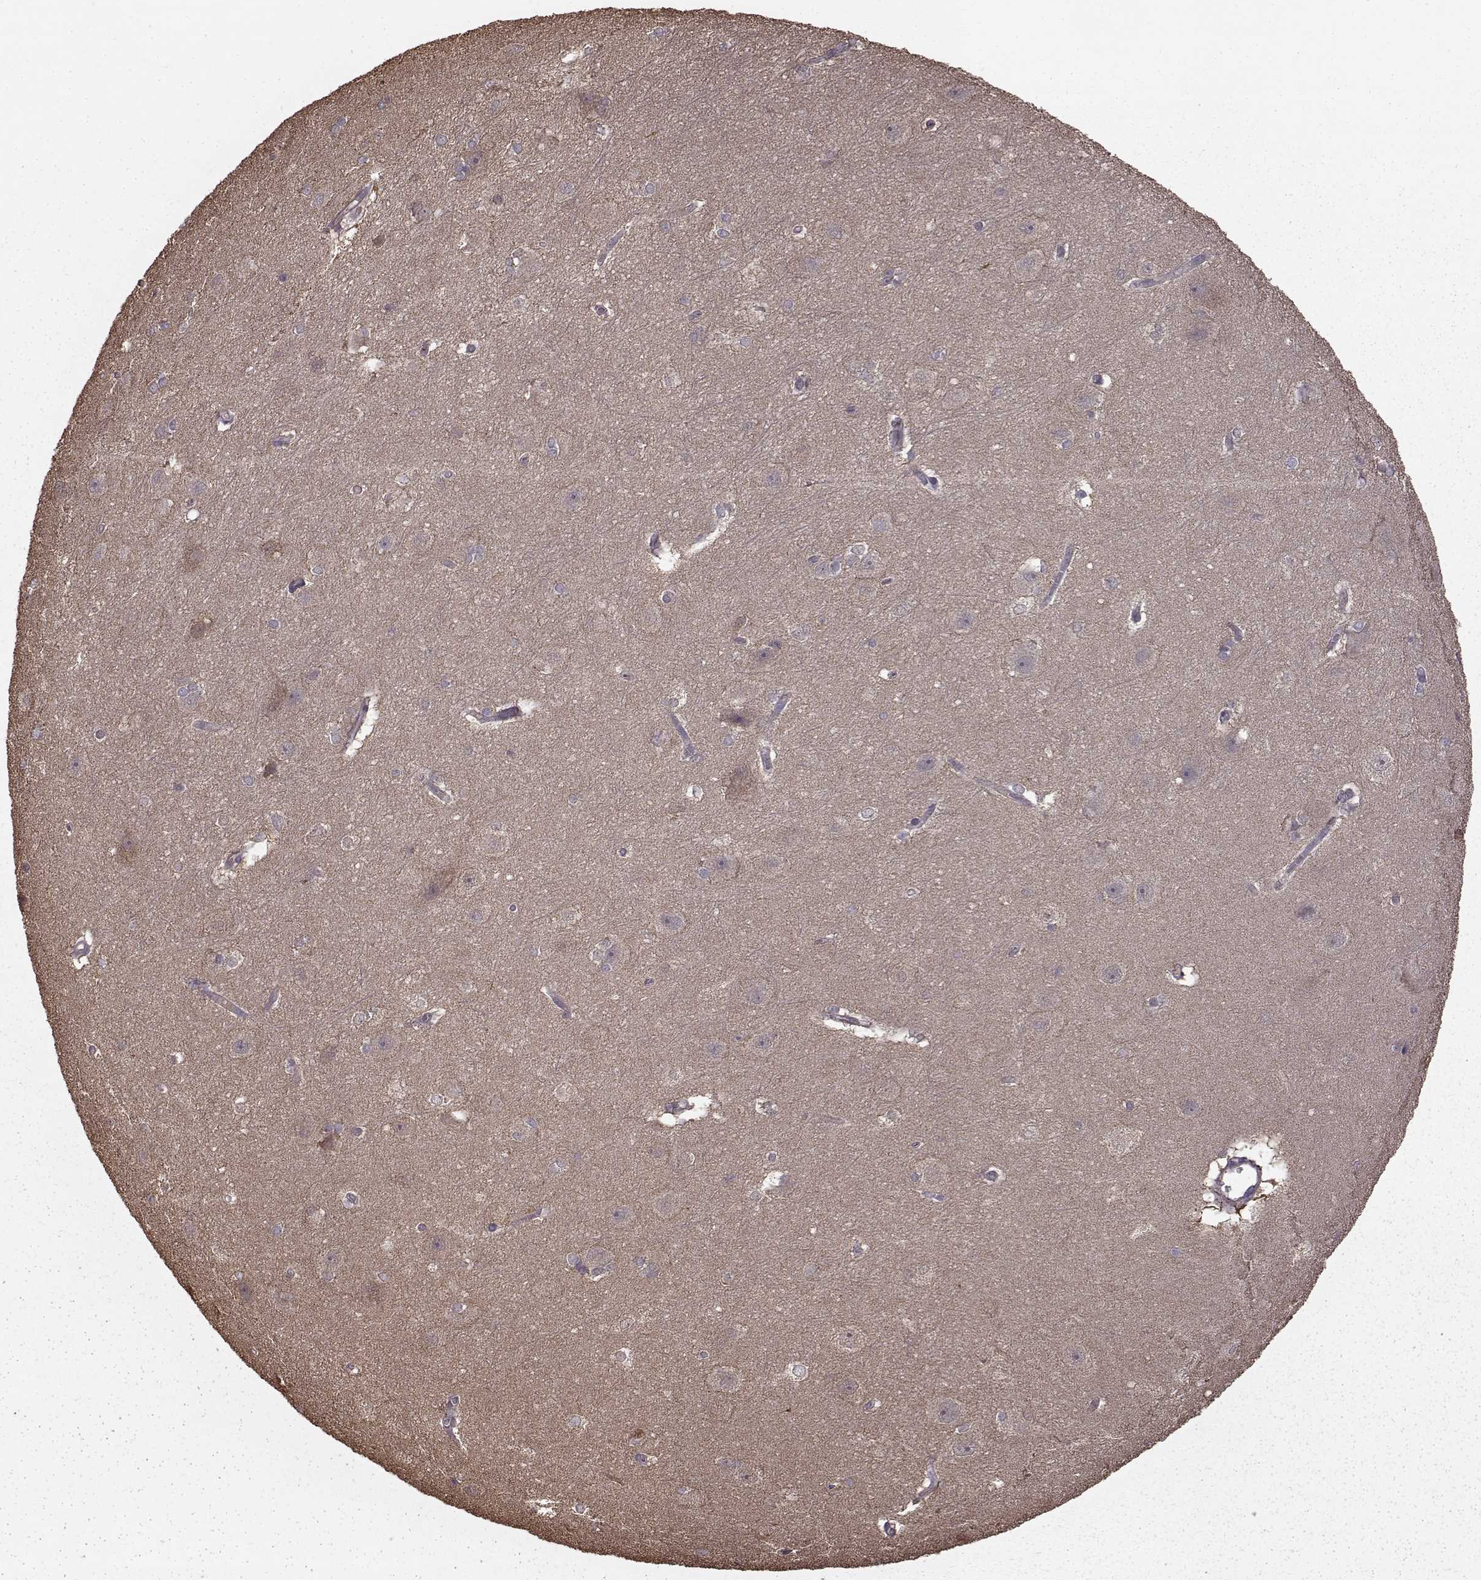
{"staining": {"intensity": "negative", "quantity": "none", "location": "none"}, "tissue": "hippocampus", "cell_type": "Glial cells", "image_type": "normal", "snomed": [{"axis": "morphology", "description": "Normal tissue, NOS"}, {"axis": "topography", "description": "Cerebral cortex"}, {"axis": "topography", "description": "Hippocampus"}], "caption": "An IHC micrograph of unremarkable hippocampus is shown. There is no staining in glial cells of hippocampus. (Brightfield microscopy of DAB immunohistochemistry (IHC) at high magnification).", "gene": "NME1", "patient": {"sex": "female", "age": 19}}